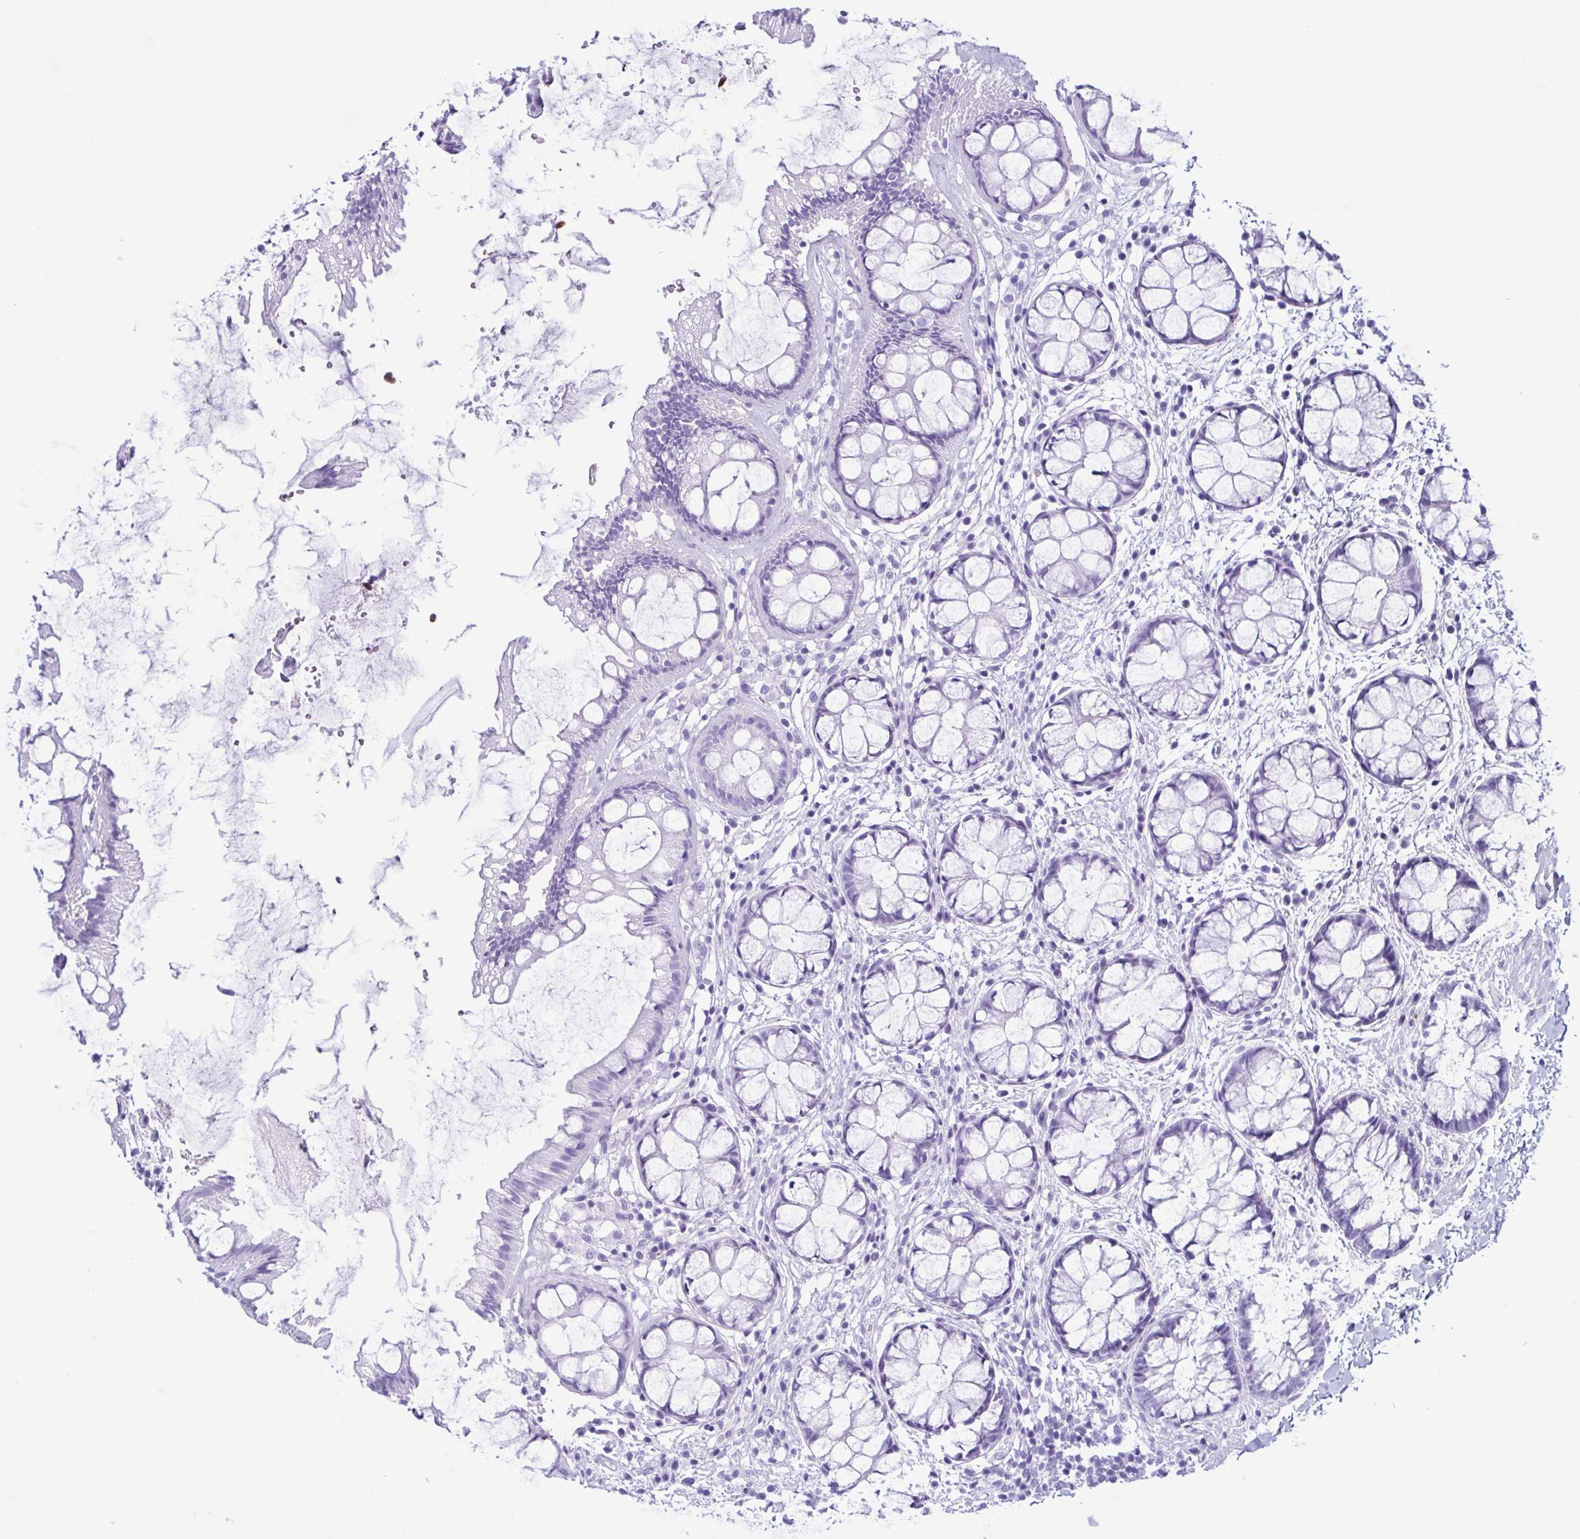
{"staining": {"intensity": "negative", "quantity": "none", "location": "none"}, "tissue": "rectum", "cell_type": "Glandular cells", "image_type": "normal", "snomed": [{"axis": "morphology", "description": "Normal tissue, NOS"}, {"axis": "topography", "description": "Rectum"}], "caption": "Glandular cells are negative for brown protein staining in unremarkable rectum.", "gene": "LTF", "patient": {"sex": "female", "age": 62}}